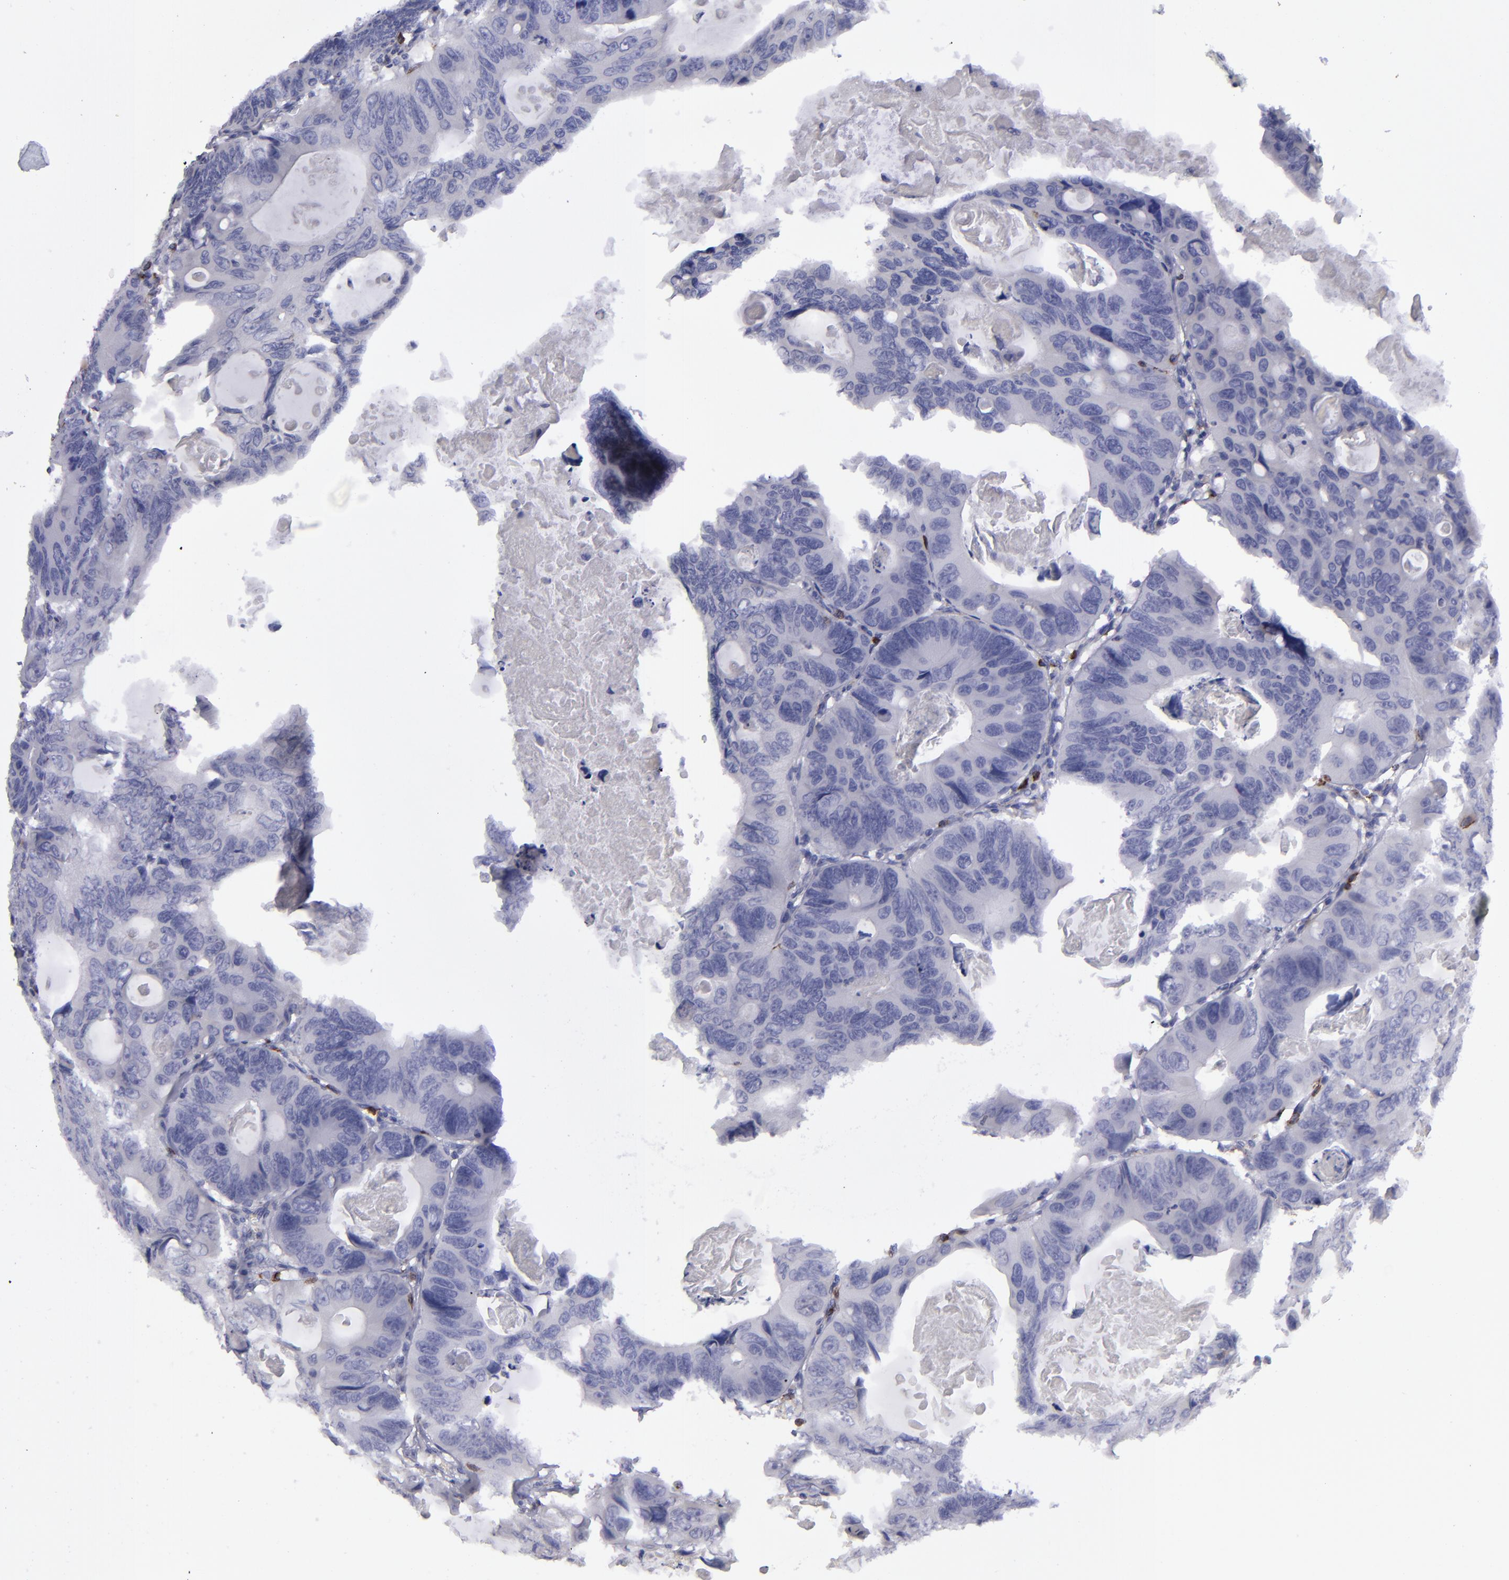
{"staining": {"intensity": "negative", "quantity": "none", "location": "none"}, "tissue": "colorectal cancer", "cell_type": "Tumor cells", "image_type": "cancer", "snomed": [{"axis": "morphology", "description": "Adenocarcinoma, NOS"}, {"axis": "topography", "description": "Colon"}], "caption": "An immunohistochemistry image of colorectal cancer (adenocarcinoma) is shown. There is no staining in tumor cells of colorectal cancer (adenocarcinoma). Brightfield microscopy of immunohistochemistry (IHC) stained with DAB (3,3'-diaminobenzidine) (brown) and hematoxylin (blue), captured at high magnification.", "gene": "CD27", "patient": {"sex": "female", "age": 55}}